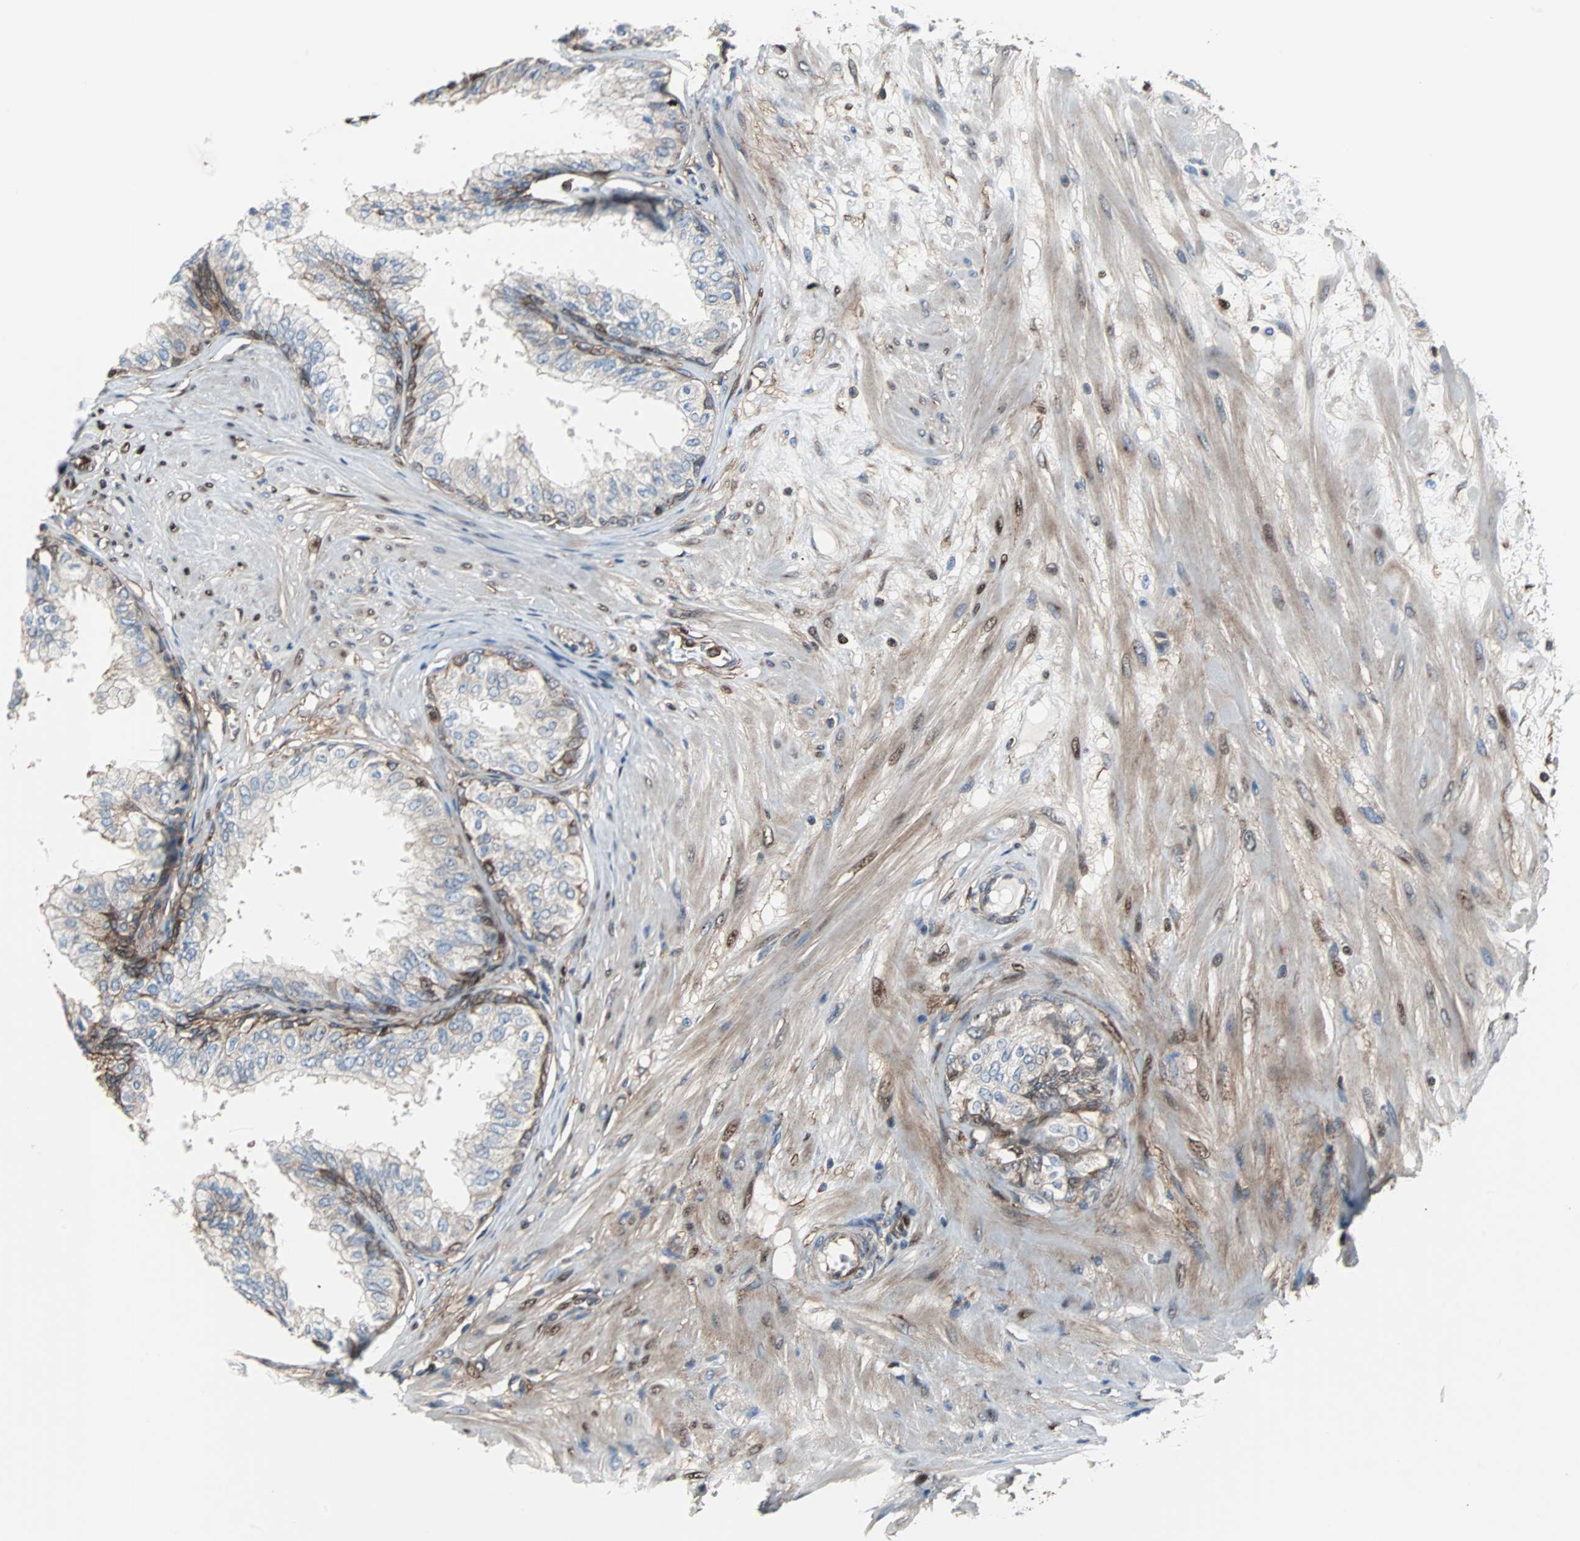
{"staining": {"intensity": "strong", "quantity": "25%-75%", "location": "cytoplasmic/membranous"}, "tissue": "prostate", "cell_type": "Glandular cells", "image_type": "normal", "snomed": [{"axis": "morphology", "description": "Normal tissue, NOS"}, {"axis": "topography", "description": "Prostate"}, {"axis": "topography", "description": "Seminal veicle"}], "caption": "Protein expression analysis of unremarkable human prostate reveals strong cytoplasmic/membranous staining in about 25%-75% of glandular cells. (brown staining indicates protein expression, while blue staining denotes nuclei).", "gene": "RELA", "patient": {"sex": "male", "age": 60}}